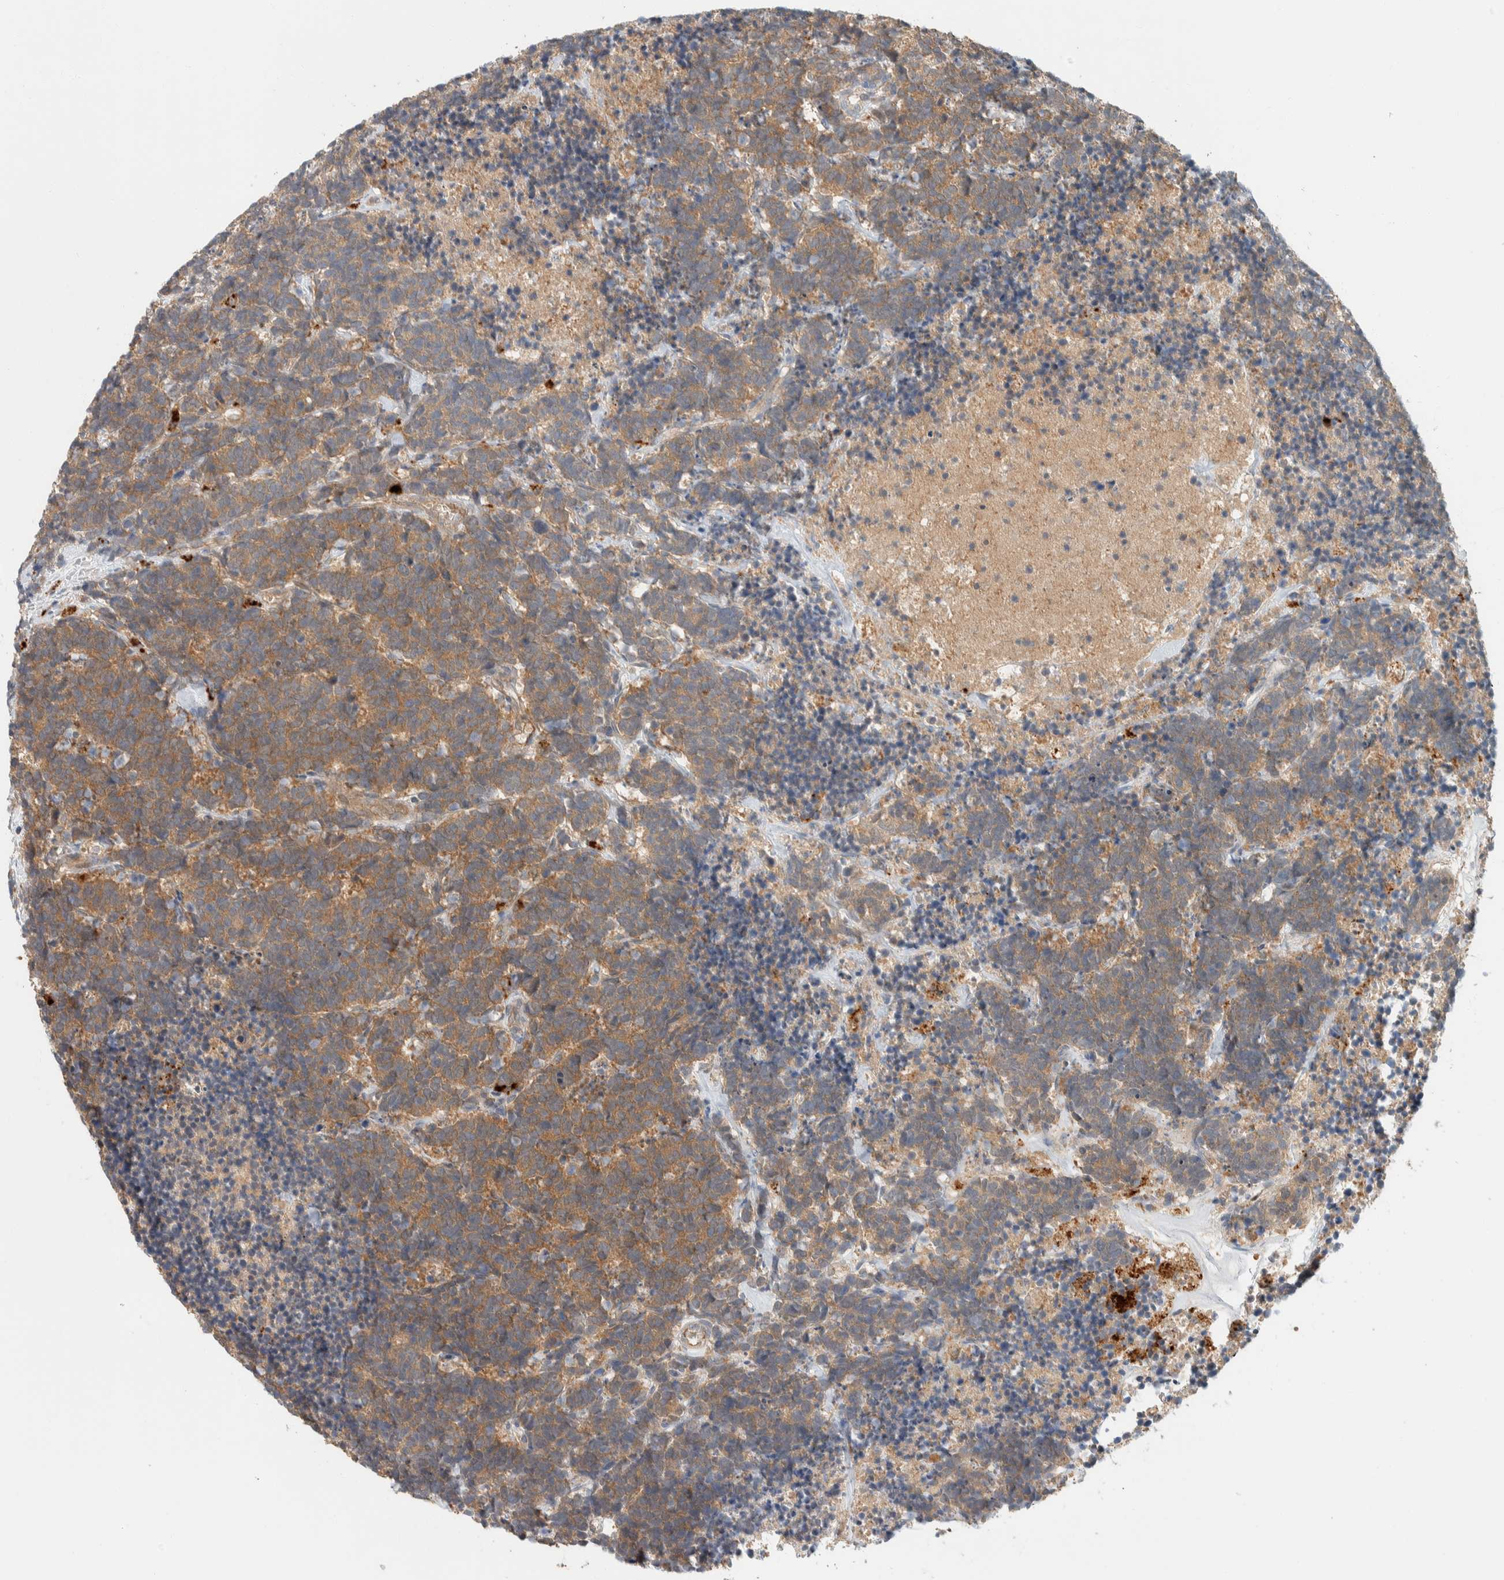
{"staining": {"intensity": "moderate", "quantity": ">75%", "location": "cytoplasmic/membranous"}, "tissue": "carcinoid", "cell_type": "Tumor cells", "image_type": "cancer", "snomed": [{"axis": "morphology", "description": "Carcinoma, NOS"}, {"axis": "morphology", "description": "Carcinoid, malignant, NOS"}, {"axis": "topography", "description": "Urinary bladder"}], "caption": "About >75% of tumor cells in carcinoma display moderate cytoplasmic/membranous protein staining as visualized by brown immunohistochemical staining.", "gene": "GCLM", "patient": {"sex": "male", "age": 57}}